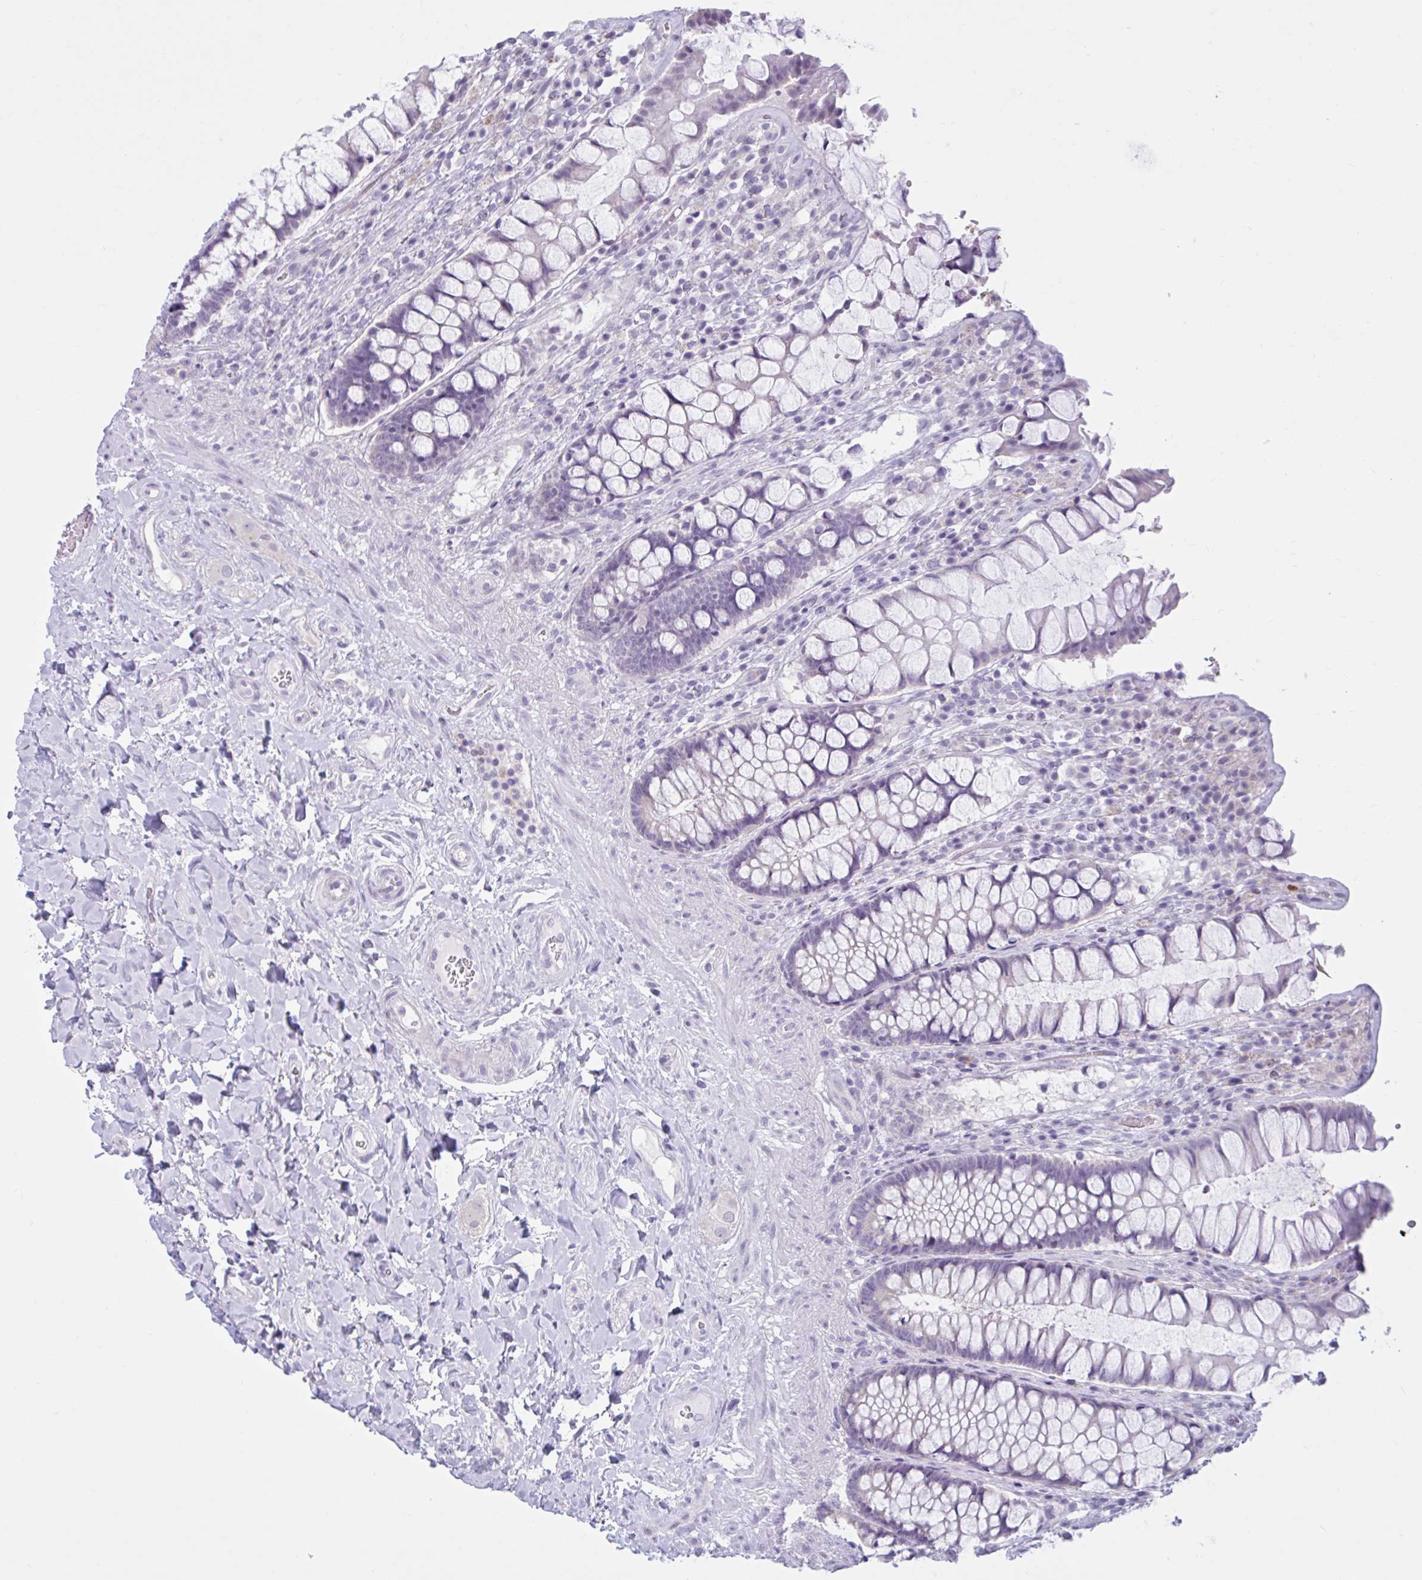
{"staining": {"intensity": "weak", "quantity": "25%-75%", "location": "cytoplasmic/membranous"}, "tissue": "rectum", "cell_type": "Glandular cells", "image_type": "normal", "snomed": [{"axis": "morphology", "description": "Normal tissue, NOS"}, {"axis": "topography", "description": "Rectum"}], "caption": "Immunohistochemistry histopathology image of normal rectum stained for a protein (brown), which demonstrates low levels of weak cytoplasmic/membranous expression in about 25%-75% of glandular cells.", "gene": "CEP120", "patient": {"sex": "female", "age": 58}}